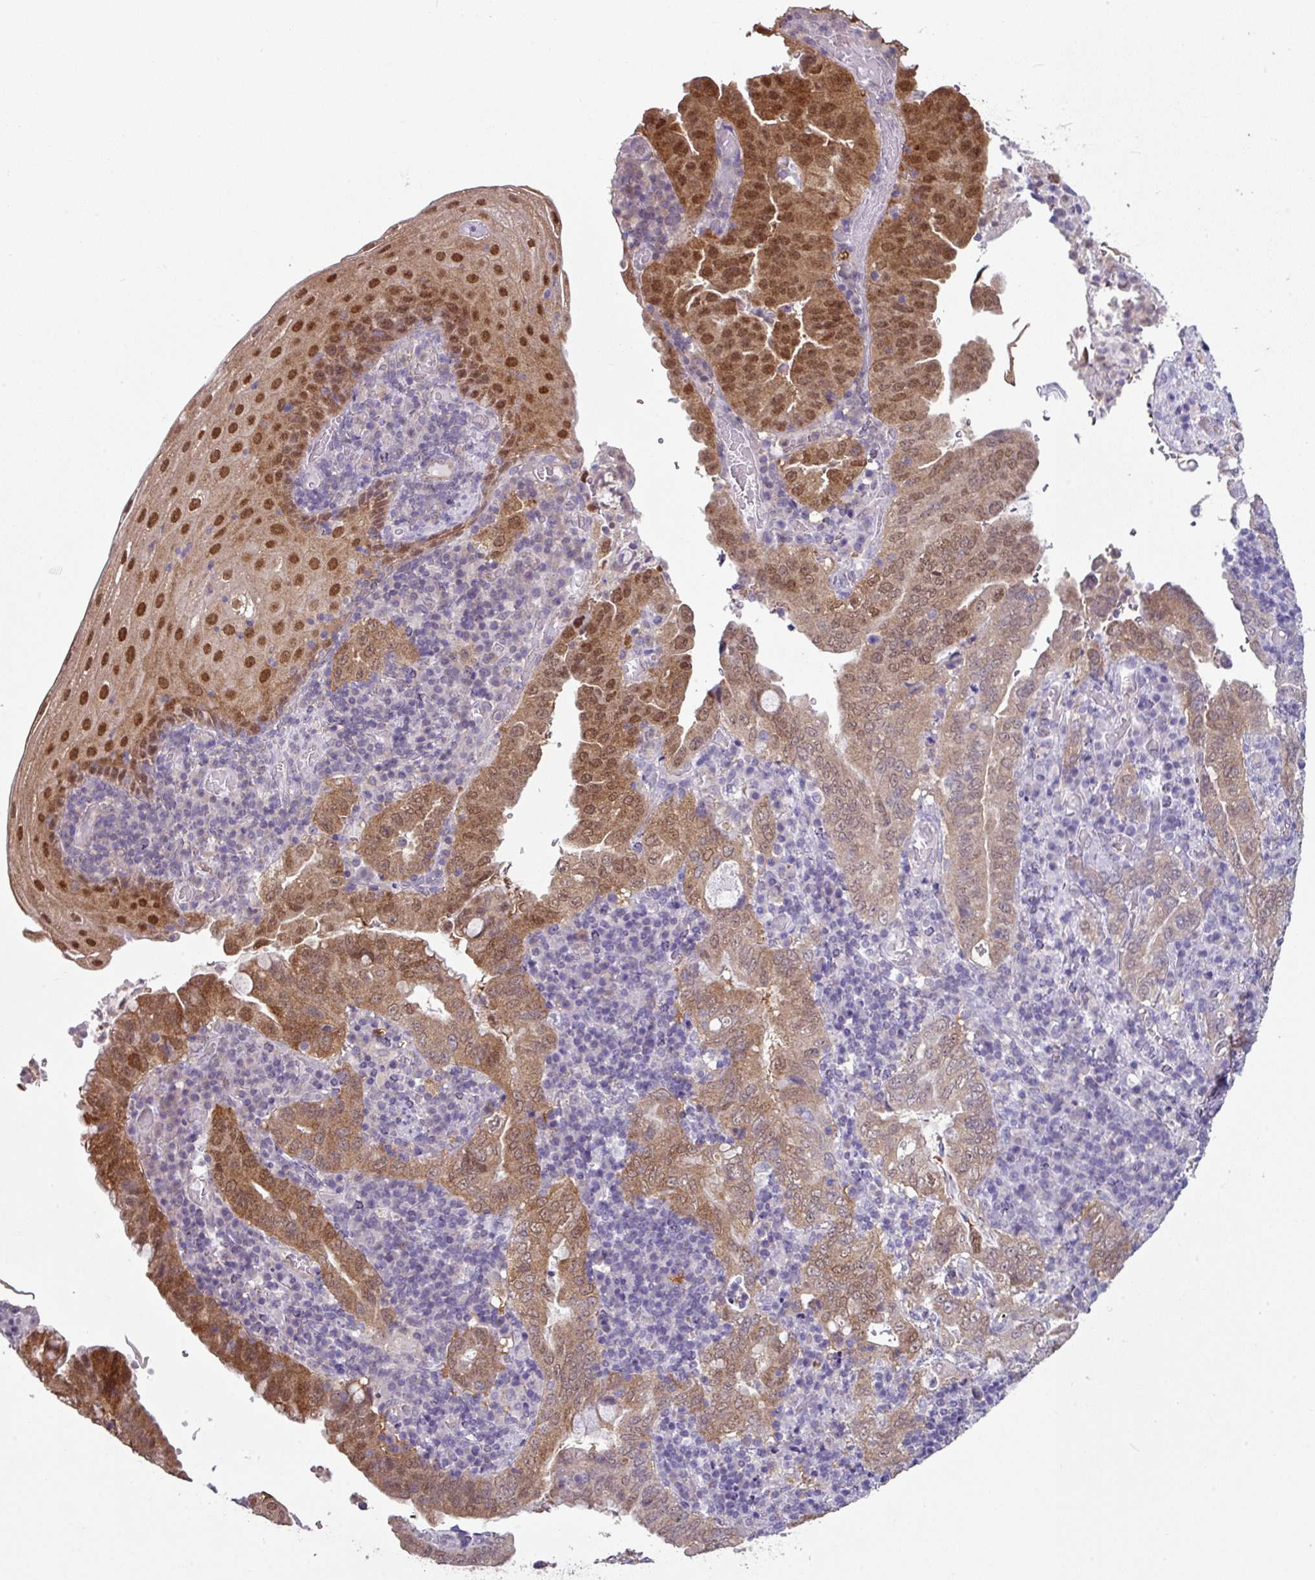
{"staining": {"intensity": "moderate", "quantity": "25%-75%", "location": "cytoplasmic/membranous,nuclear"}, "tissue": "stomach cancer", "cell_type": "Tumor cells", "image_type": "cancer", "snomed": [{"axis": "morphology", "description": "Normal tissue, NOS"}, {"axis": "morphology", "description": "Adenocarcinoma, NOS"}, {"axis": "topography", "description": "Esophagus"}, {"axis": "topography", "description": "Stomach, upper"}, {"axis": "topography", "description": "Peripheral nerve tissue"}], "caption": "Immunohistochemistry (IHC) of stomach cancer (adenocarcinoma) exhibits medium levels of moderate cytoplasmic/membranous and nuclear positivity in approximately 25%-75% of tumor cells.", "gene": "TTLL12", "patient": {"sex": "male", "age": 62}}